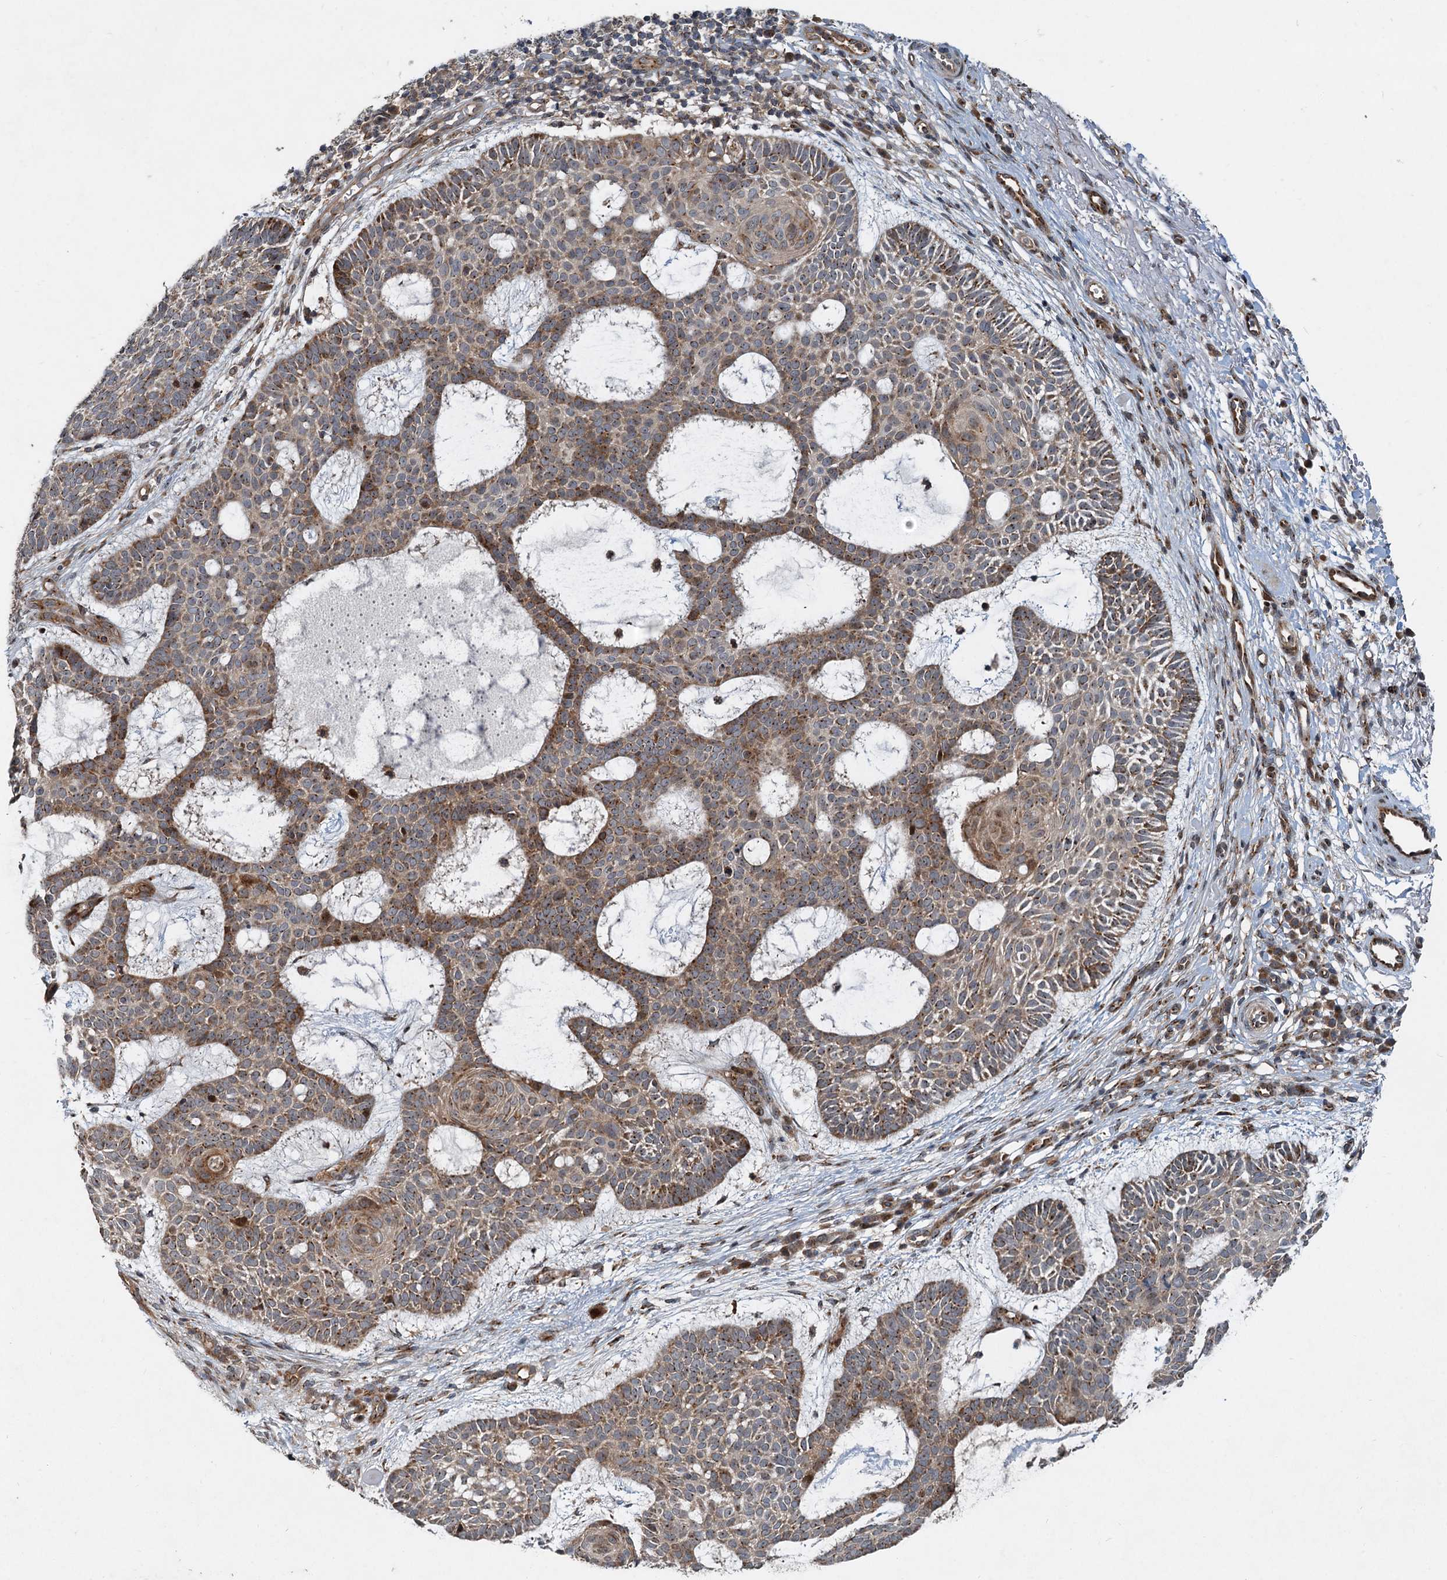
{"staining": {"intensity": "moderate", "quantity": ">75%", "location": "cytoplasmic/membranous"}, "tissue": "skin cancer", "cell_type": "Tumor cells", "image_type": "cancer", "snomed": [{"axis": "morphology", "description": "Basal cell carcinoma"}, {"axis": "topography", "description": "Skin"}], "caption": "DAB (3,3'-diaminobenzidine) immunohistochemical staining of skin cancer reveals moderate cytoplasmic/membranous protein positivity in approximately >75% of tumor cells.", "gene": "CEP68", "patient": {"sex": "male", "age": 85}}